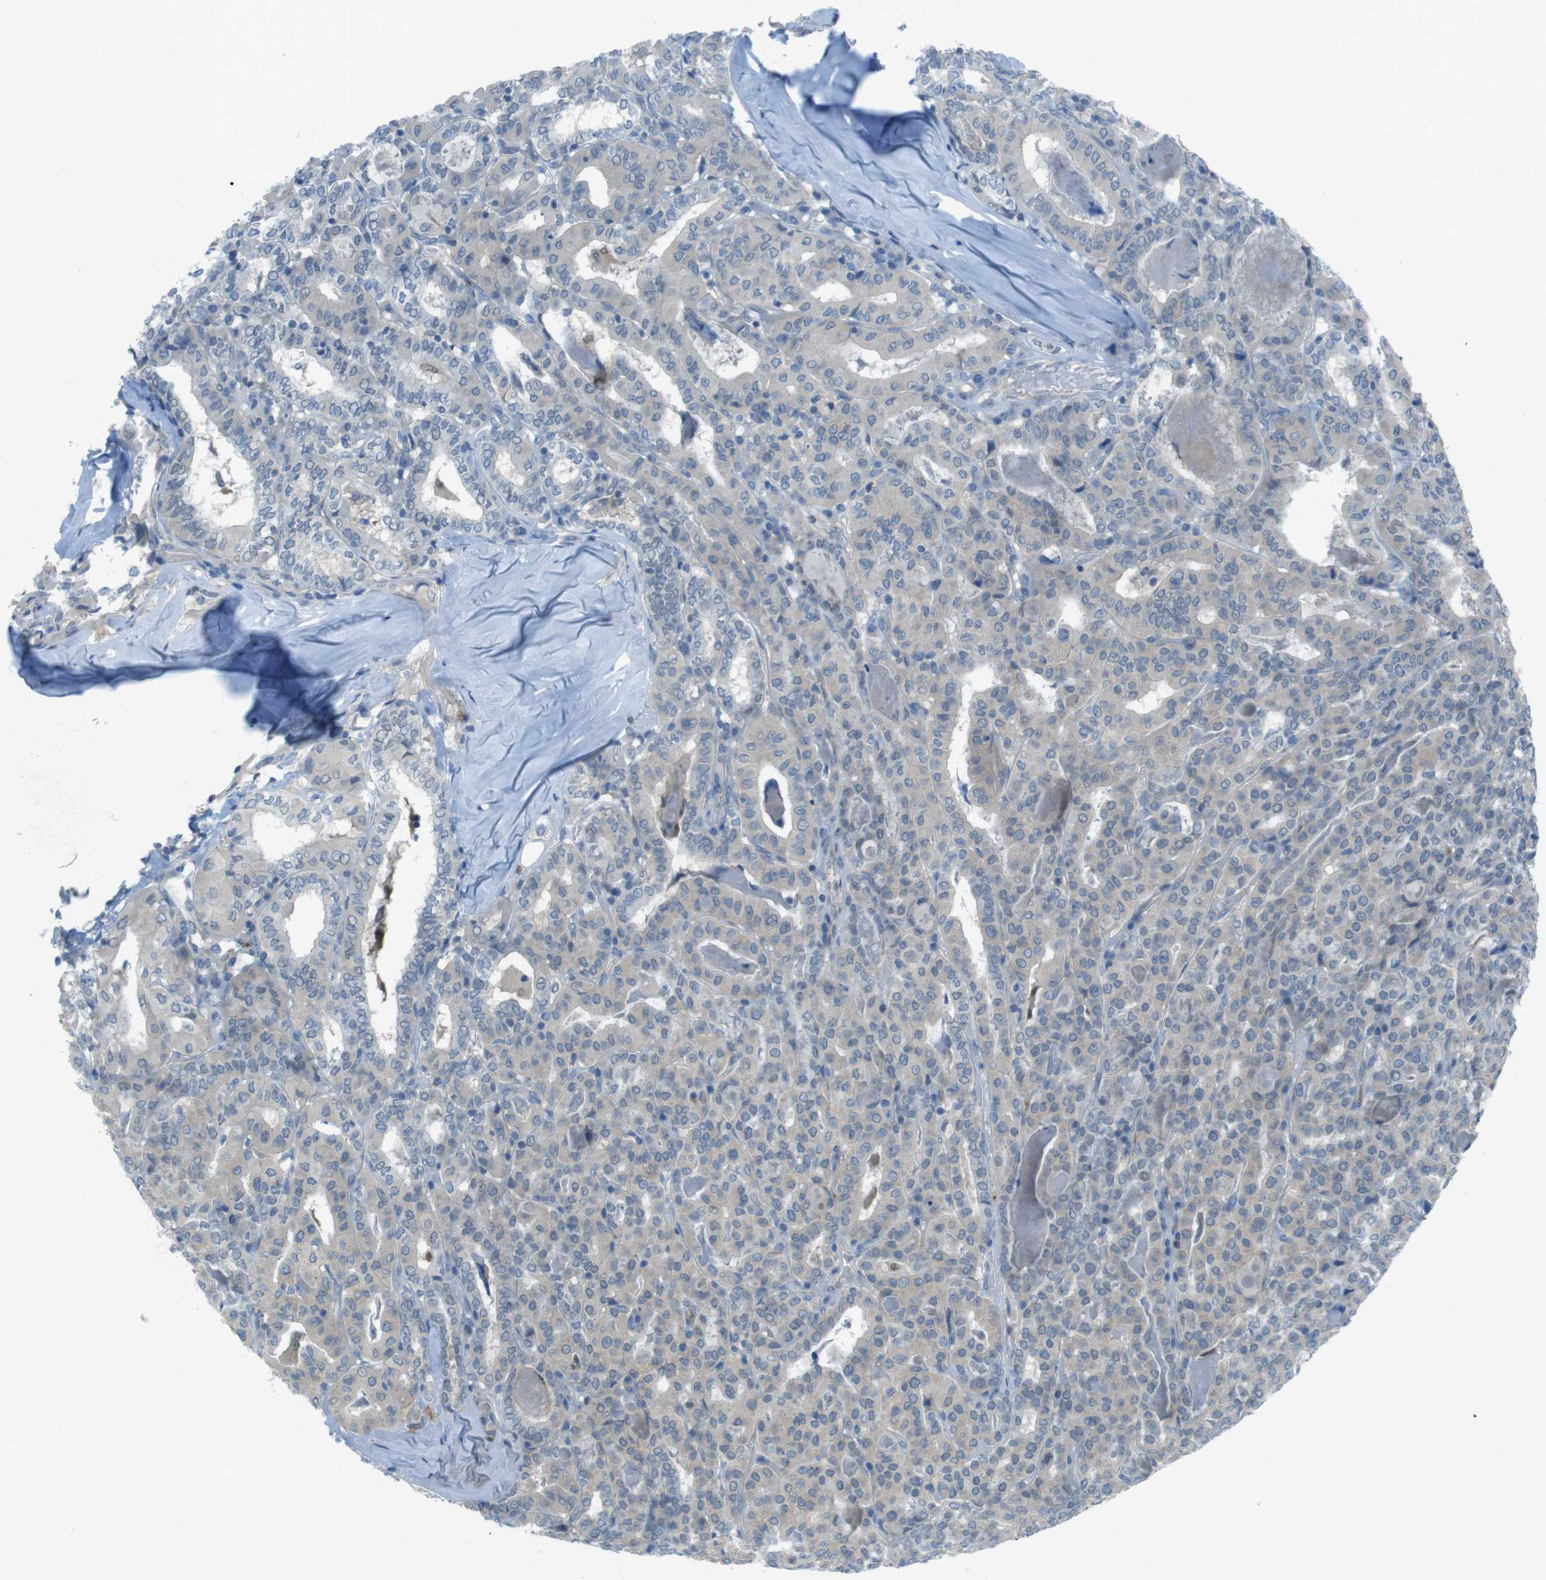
{"staining": {"intensity": "negative", "quantity": "none", "location": "none"}, "tissue": "thyroid cancer", "cell_type": "Tumor cells", "image_type": "cancer", "snomed": [{"axis": "morphology", "description": "Papillary adenocarcinoma, NOS"}, {"axis": "topography", "description": "Thyroid gland"}], "caption": "Tumor cells are negative for protein expression in human thyroid cancer (papillary adenocarcinoma). (Immunohistochemistry, brightfield microscopy, high magnification).", "gene": "ZDHHC20", "patient": {"sex": "female", "age": 42}}